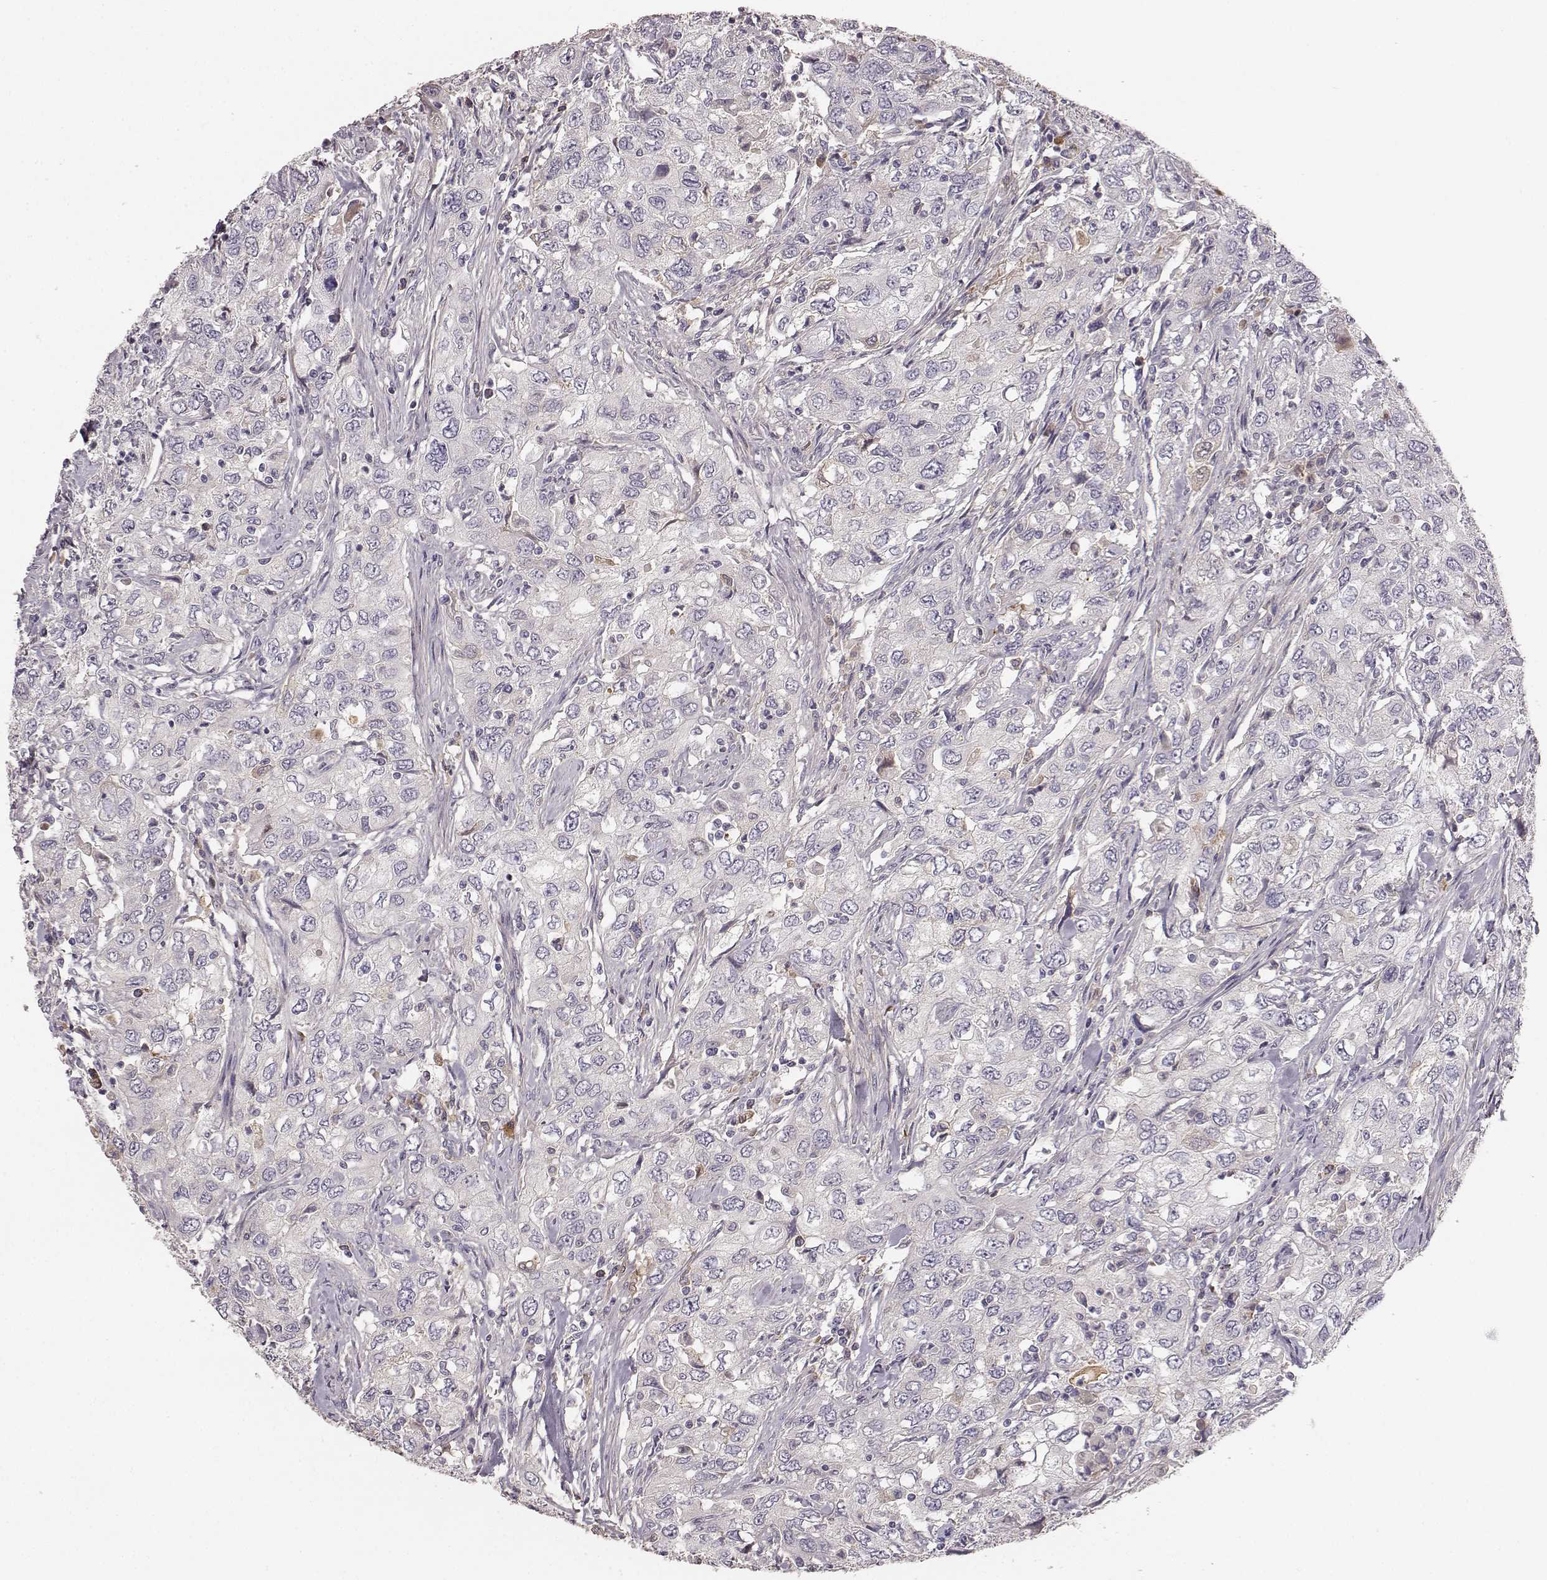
{"staining": {"intensity": "negative", "quantity": "none", "location": "none"}, "tissue": "urothelial cancer", "cell_type": "Tumor cells", "image_type": "cancer", "snomed": [{"axis": "morphology", "description": "Urothelial carcinoma, High grade"}, {"axis": "topography", "description": "Urinary bladder"}], "caption": "A high-resolution image shows immunohistochemistry staining of urothelial cancer, which exhibits no significant positivity in tumor cells. (DAB (3,3'-diaminobenzidine) immunohistochemistry (IHC) with hematoxylin counter stain).", "gene": "YJEFN3", "patient": {"sex": "male", "age": 76}}